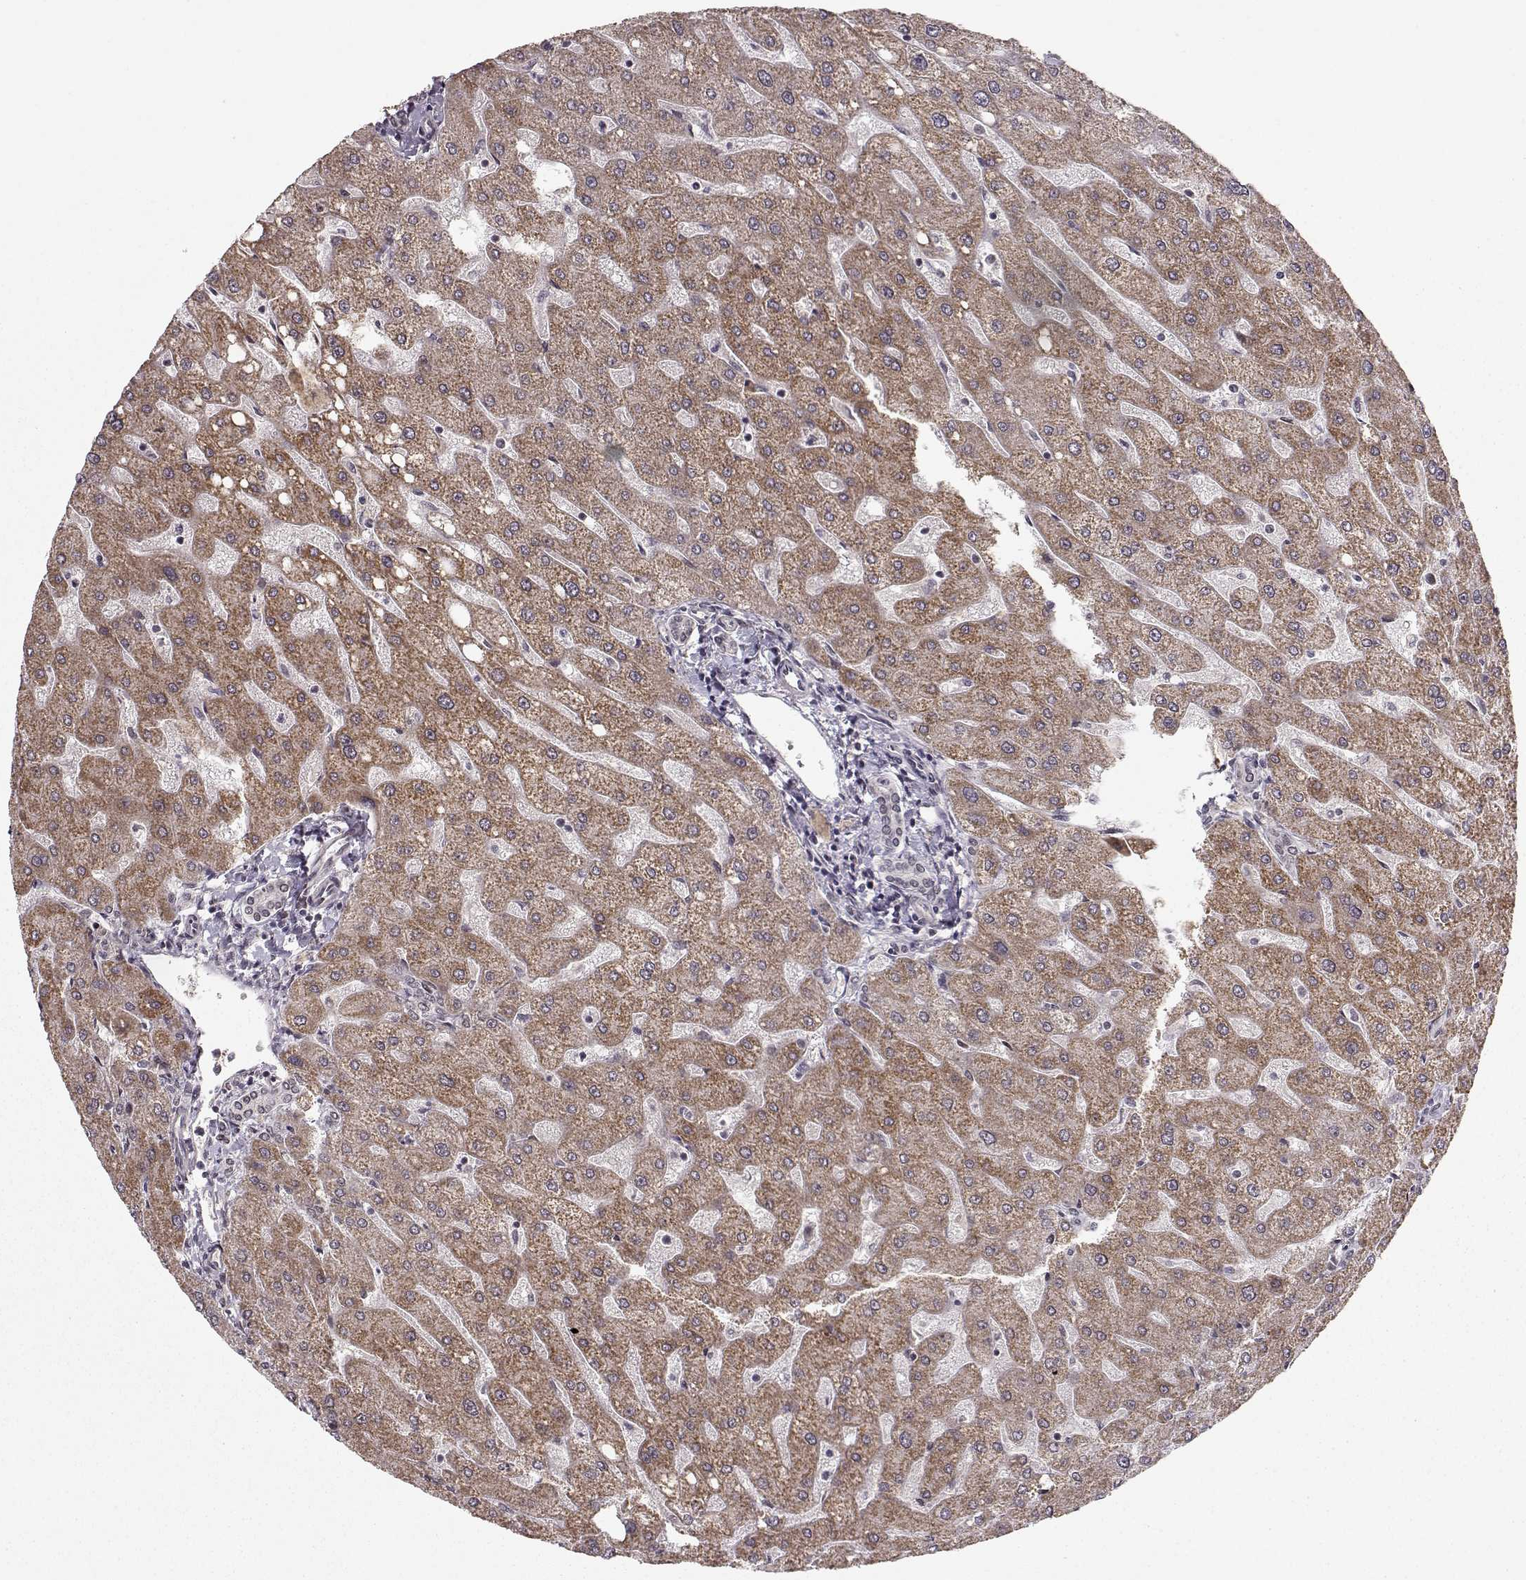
{"staining": {"intensity": "negative", "quantity": "none", "location": "none"}, "tissue": "liver", "cell_type": "Cholangiocytes", "image_type": "normal", "snomed": [{"axis": "morphology", "description": "Normal tissue, NOS"}, {"axis": "topography", "description": "Liver"}], "caption": "An immunohistochemistry micrograph of unremarkable liver is shown. There is no staining in cholangiocytes of liver.", "gene": "RAI1", "patient": {"sex": "male", "age": 67}}